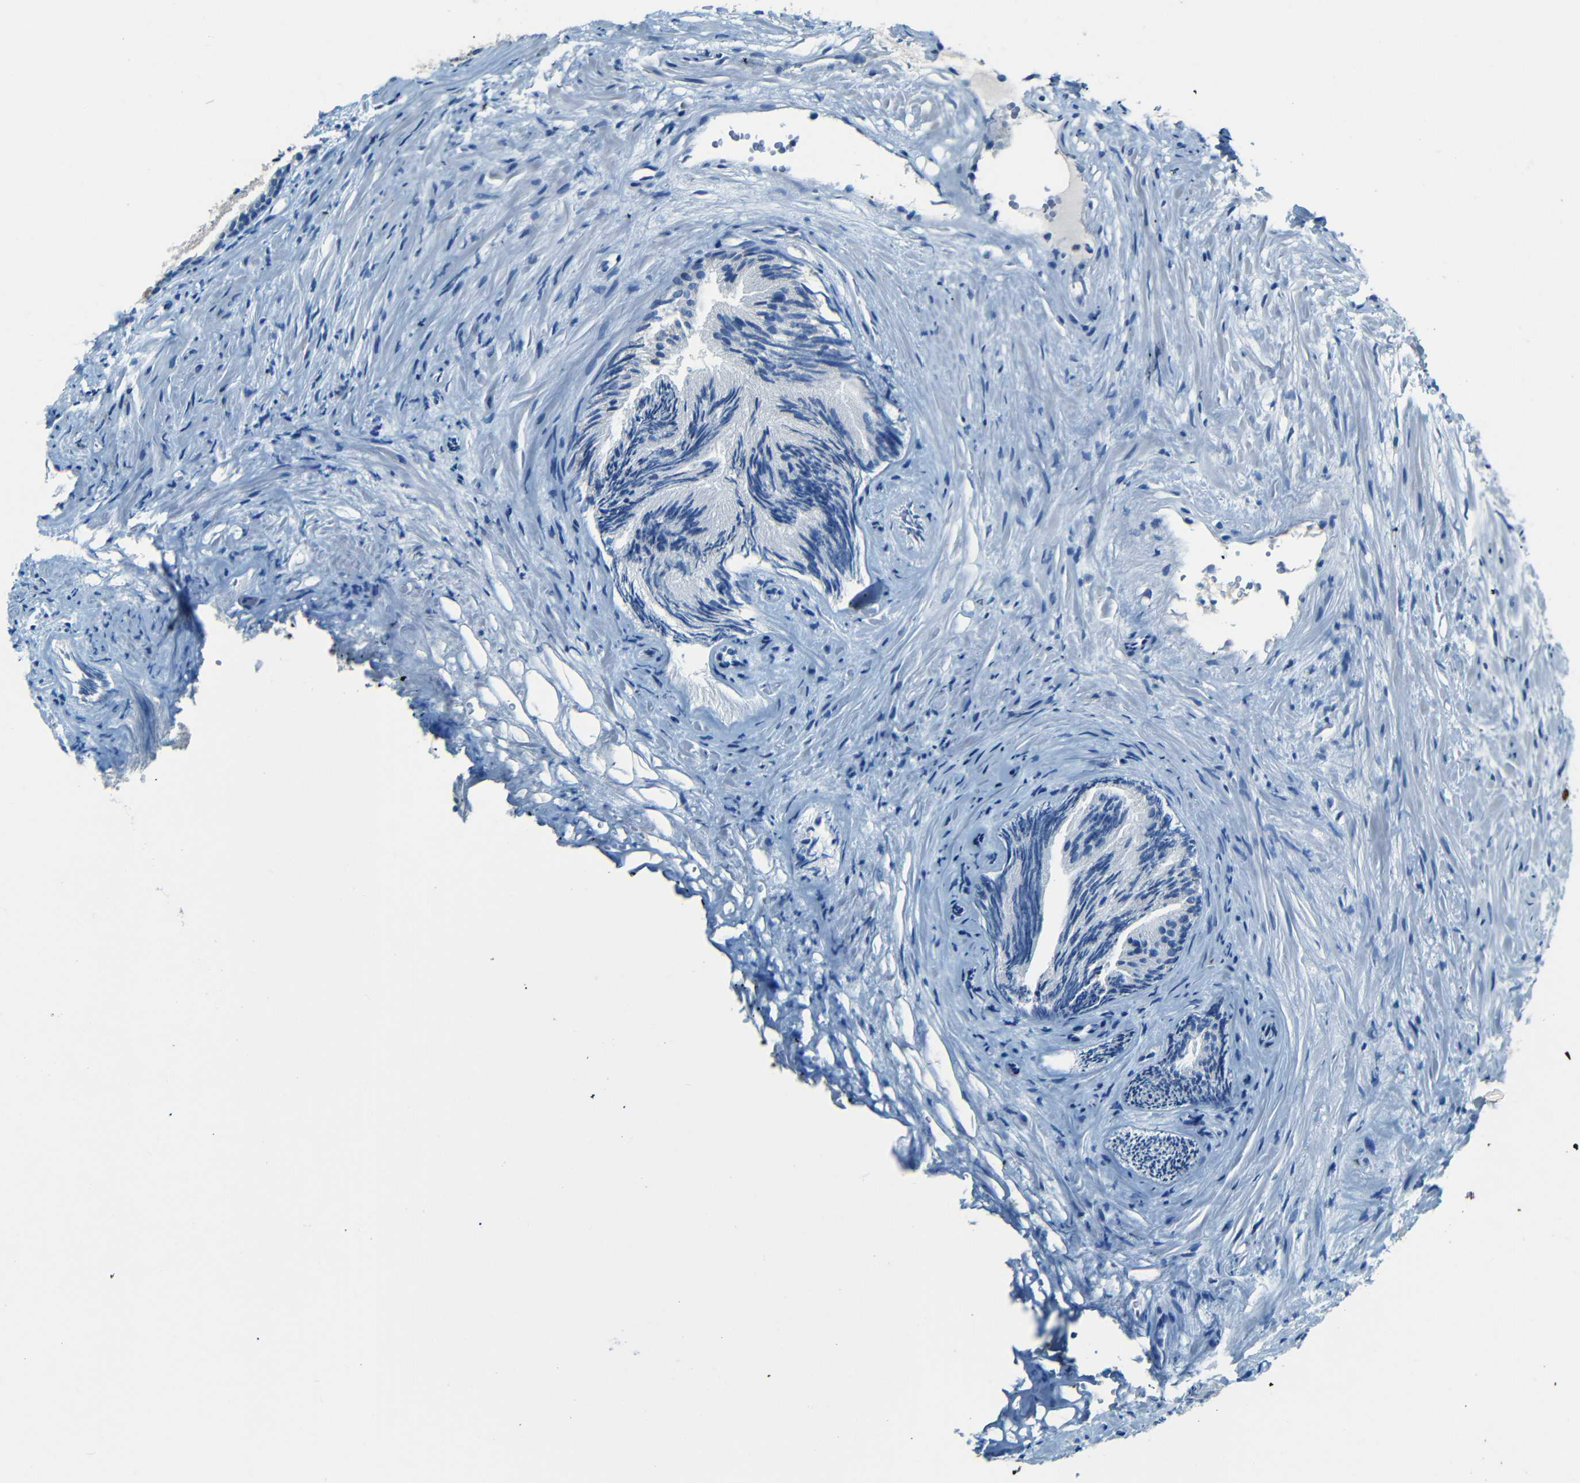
{"staining": {"intensity": "negative", "quantity": "none", "location": "none"}, "tissue": "prostate", "cell_type": "Glandular cells", "image_type": "normal", "snomed": [{"axis": "morphology", "description": "Normal tissue, NOS"}, {"axis": "topography", "description": "Prostate"}], "caption": "The image exhibits no significant positivity in glandular cells of prostate.", "gene": "ZMAT1", "patient": {"sex": "male", "age": 76}}